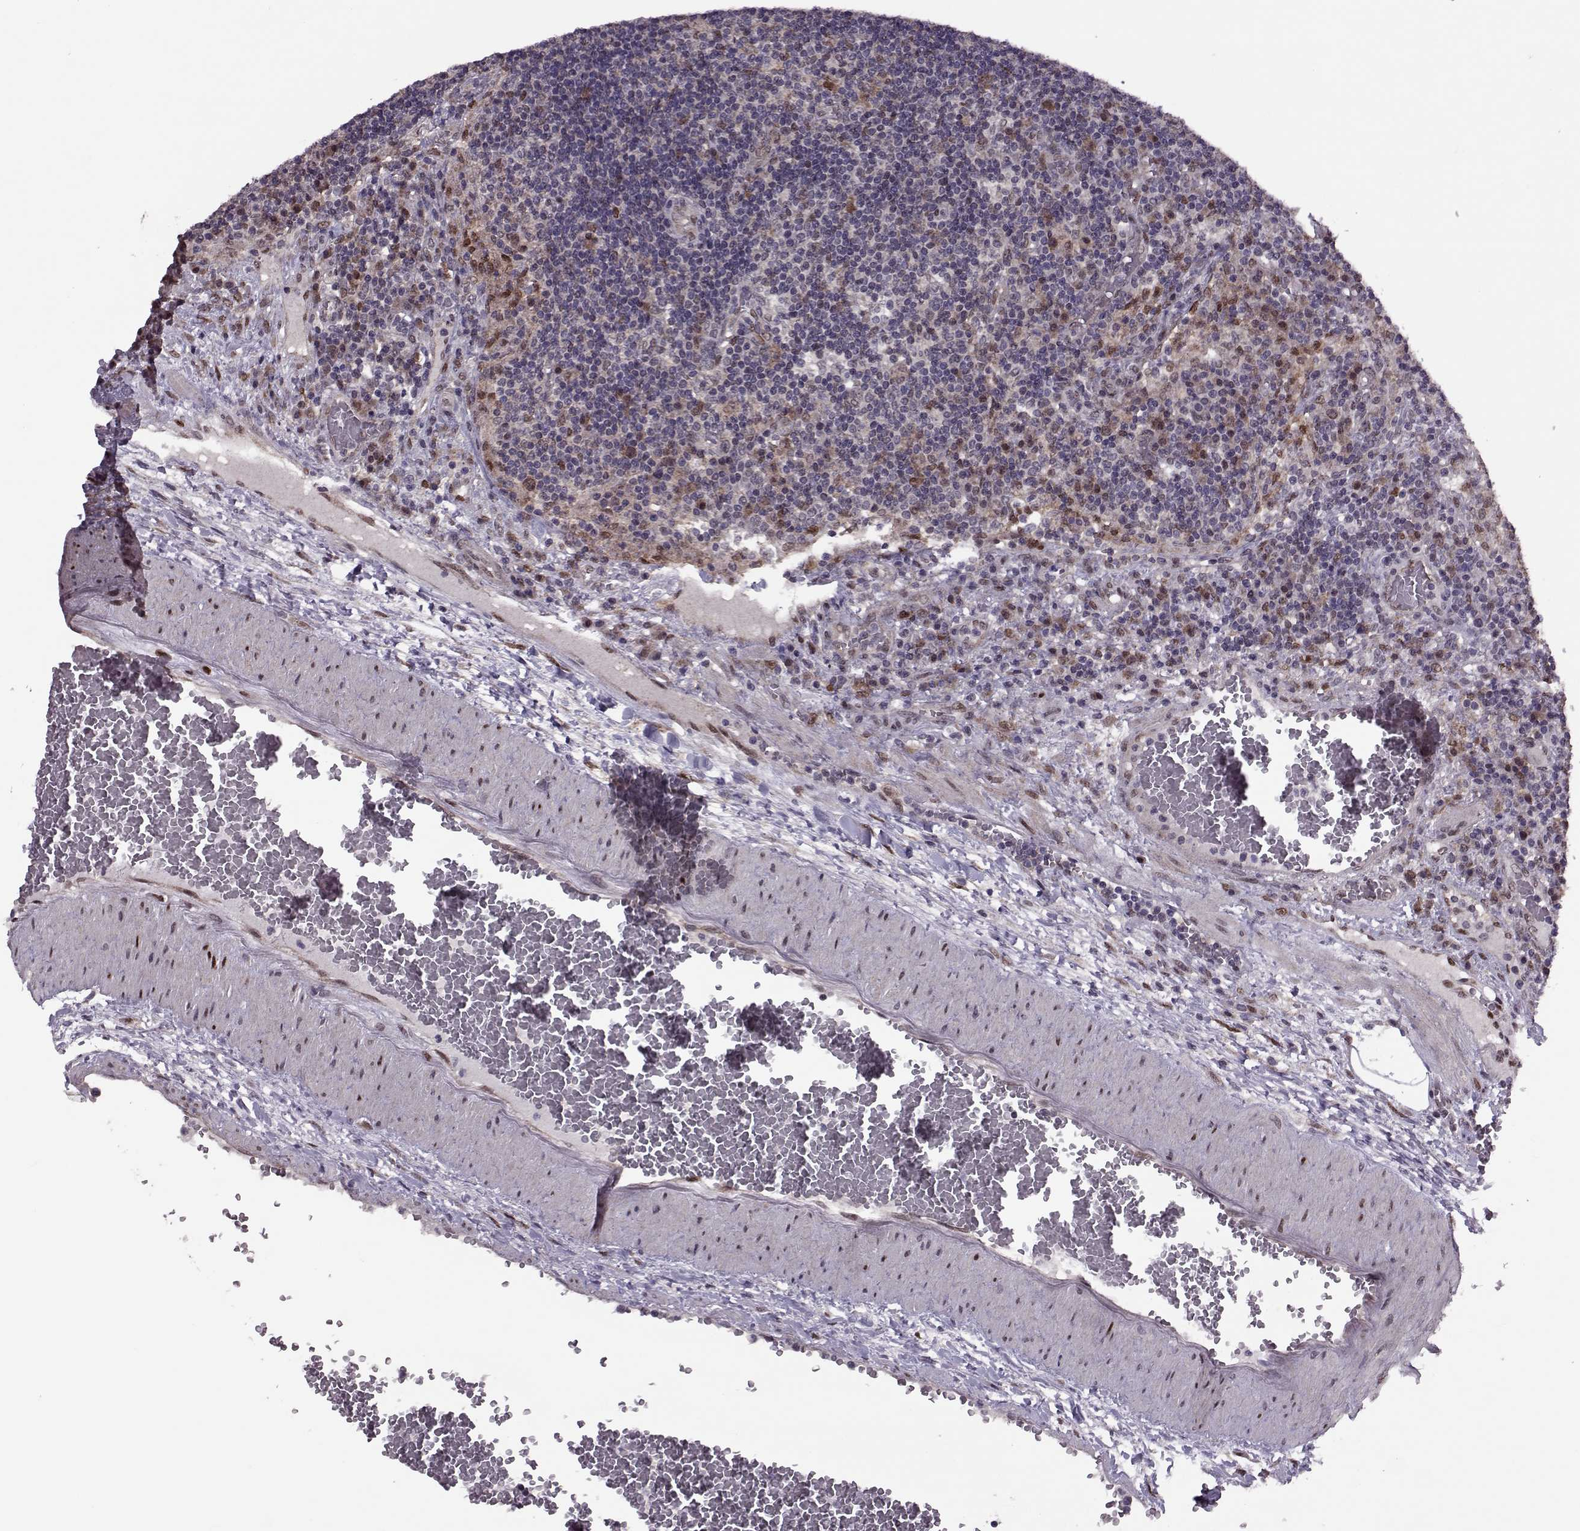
{"staining": {"intensity": "moderate", "quantity": "<25%", "location": "cytoplasmic/membranous,nuclear"}, "tissue": "lymph node", "cell_type": "Germinal center cells", "image_type": "normal", "snomed": [{"axis": "morphology", "description": "Normal tissue, NOS"}, {"axis": "topography", "description": "Lymph node"}], "caption": "Germinal center cells show moderate cytoplasmic/membranous,nuclear staining in about <25% of cells in benign lymph node.", "gene": "CDK4", "patient": {"sex": "male", "age": 63}}